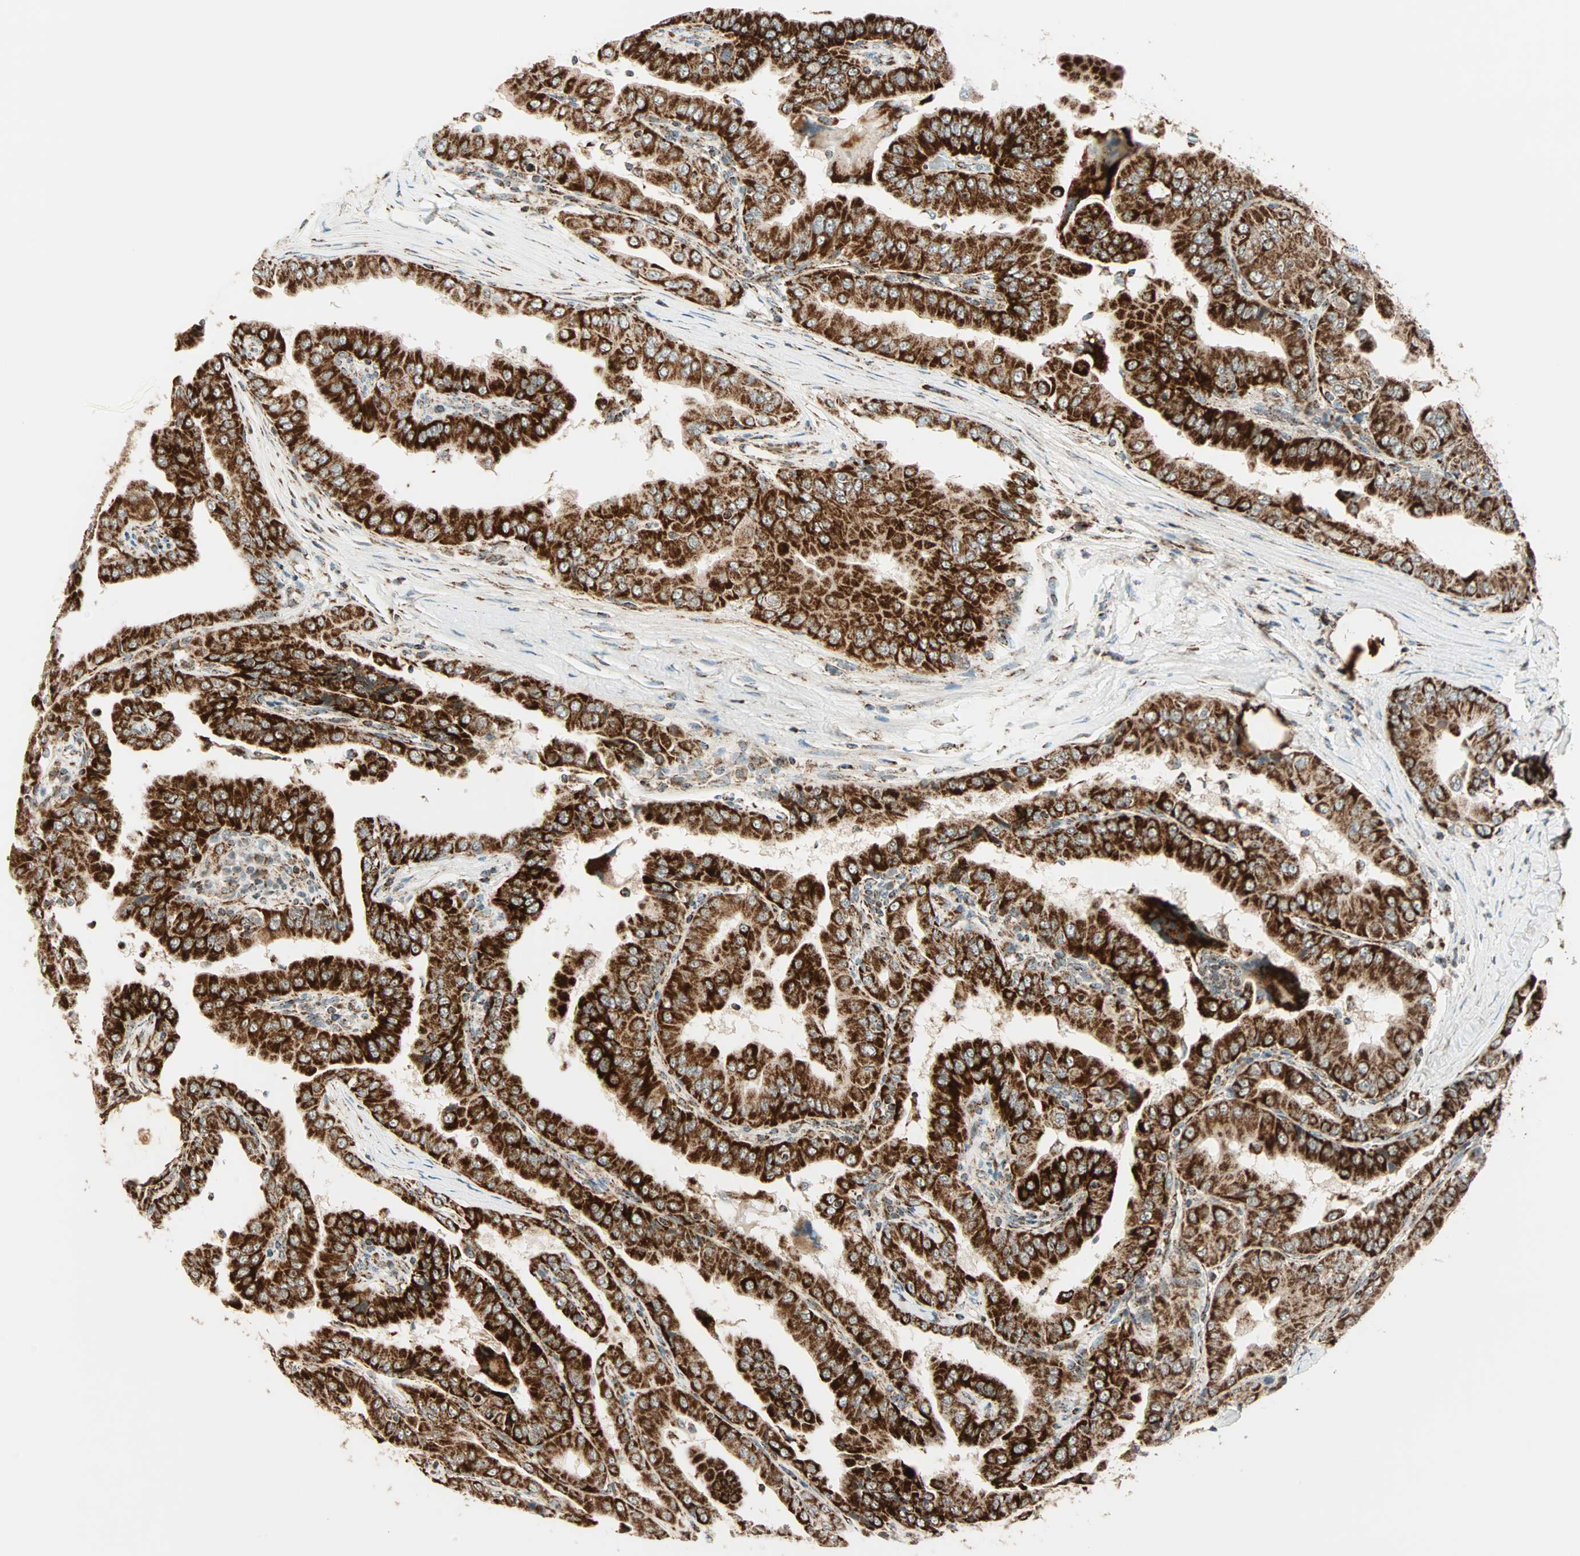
{"staining": {"intensity": "strong", "quantity": ">75%", "location": "cytoplasmic/membranous"}, "tissue": "thyroid cancer", "cell_type": "Tumor cells", "image_type": "cancer", "snomed": [{"axis": "morphology", "description": "Papillary adenocarcinoma, NOS"}, {"axis": "topography", "description": "Thyroid gland"}], "caption": "Thyroid papillary adenocarcinoma tissue demonstrates strong cytoplasmic/membranous expression in approximately >75% of tumor cells, visualized by immunohistochemistry.", "gene": "SPRY4", "patient": {"sex": "male", "age": 33}}